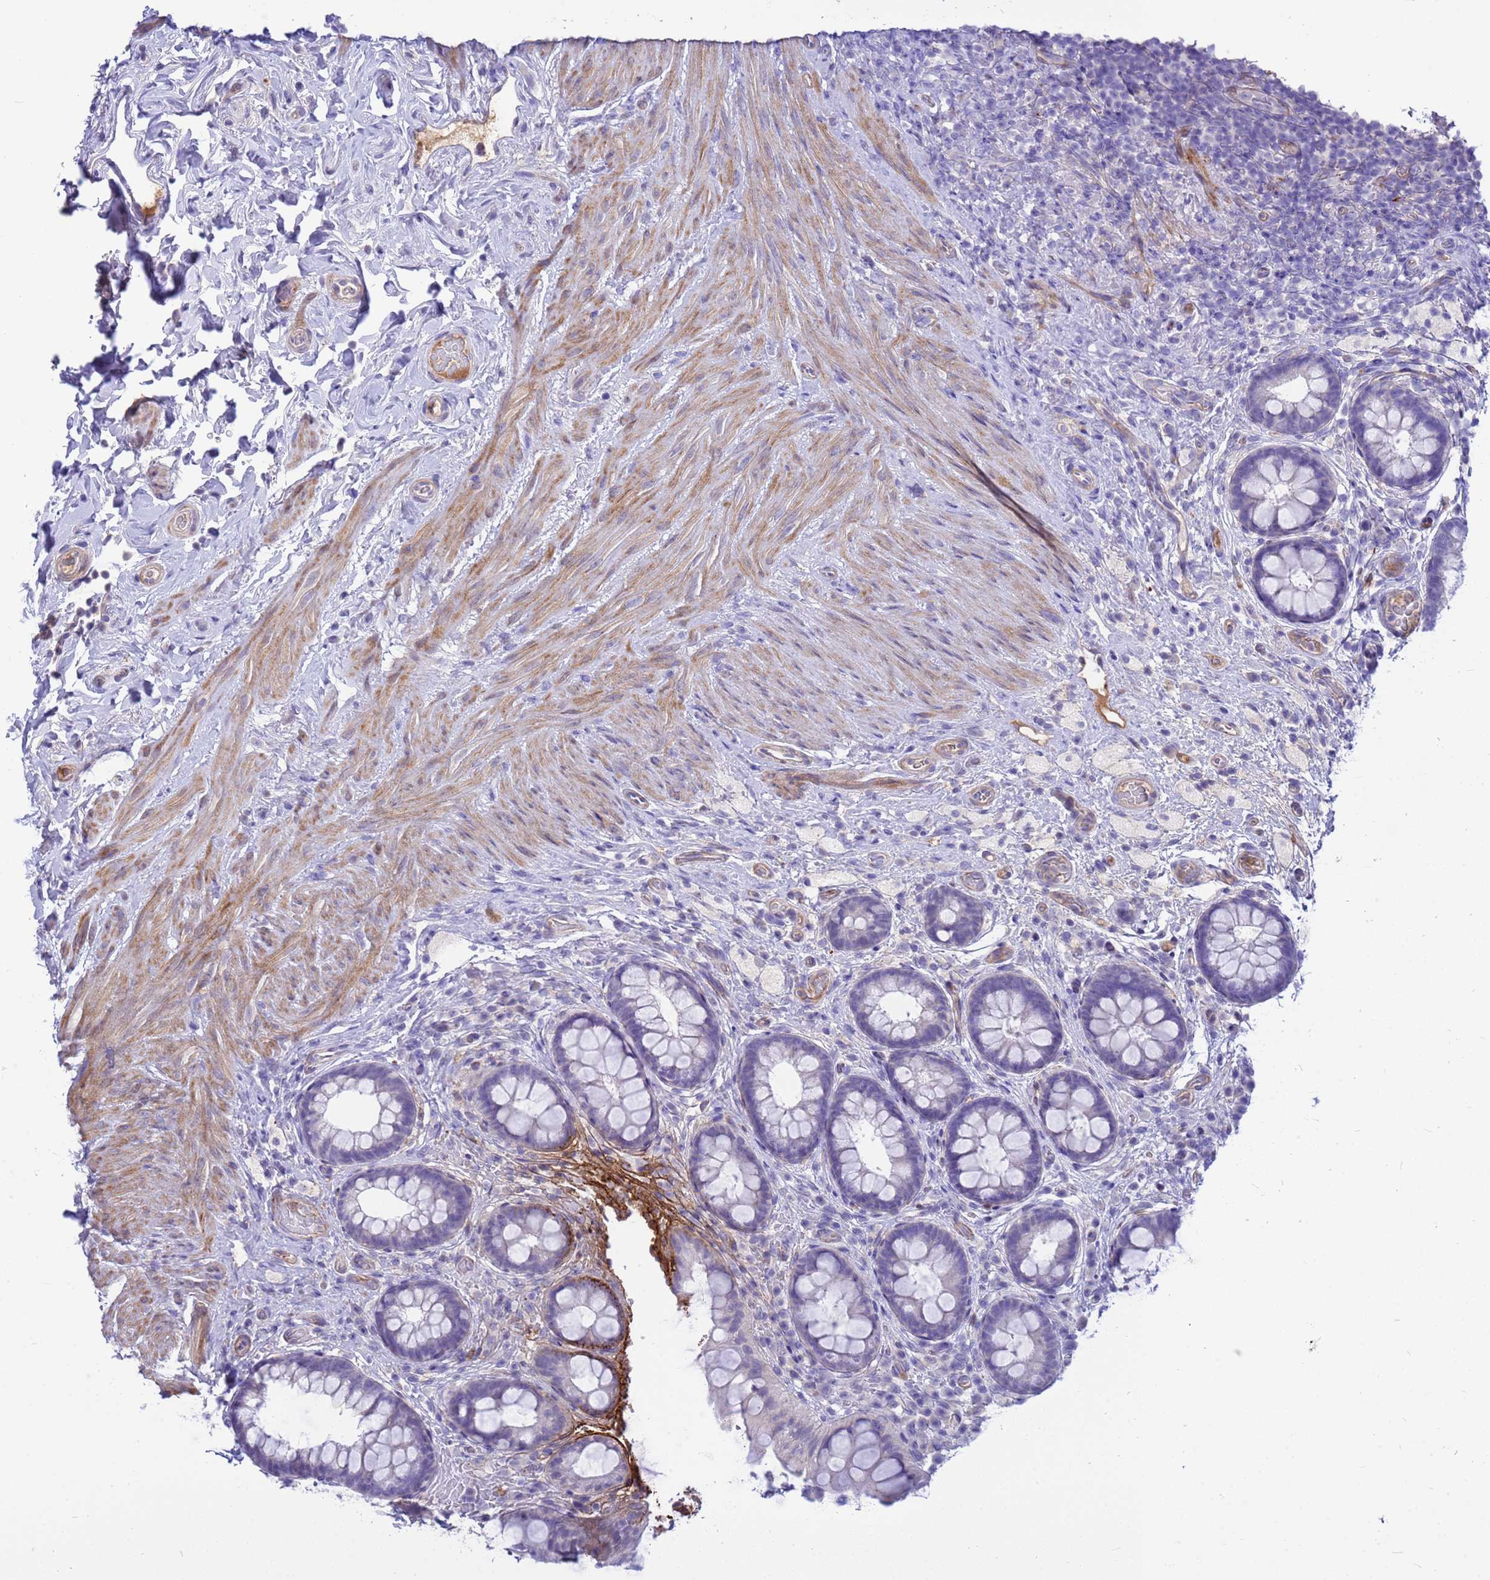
{"staining": {"intensity": "weak", "quantity": "<25%", "location": "cytoplasmic/membranous"}, "tissue": "rectum", "cell_type": "Glandular cells", "image_type": "normal", "snomed": [{"axis": "morphology", "description": "Normal tissue, NOS"}, {"axis": "topography", "description": "Rectum"}, {"axis": "topography", "description": "Peripheral nerve tissue"}], "caption": "Normal rectum was stained to show a protein in brown. There is no significant expression in glandular cells. The staining is performed using DAB (3,3'-diaminobenzidine) brown chromogen with nuclei counter-stained in using hematoxylin.", "gene": "ORM1", "patient": {"sex": "female", "age": 69}}